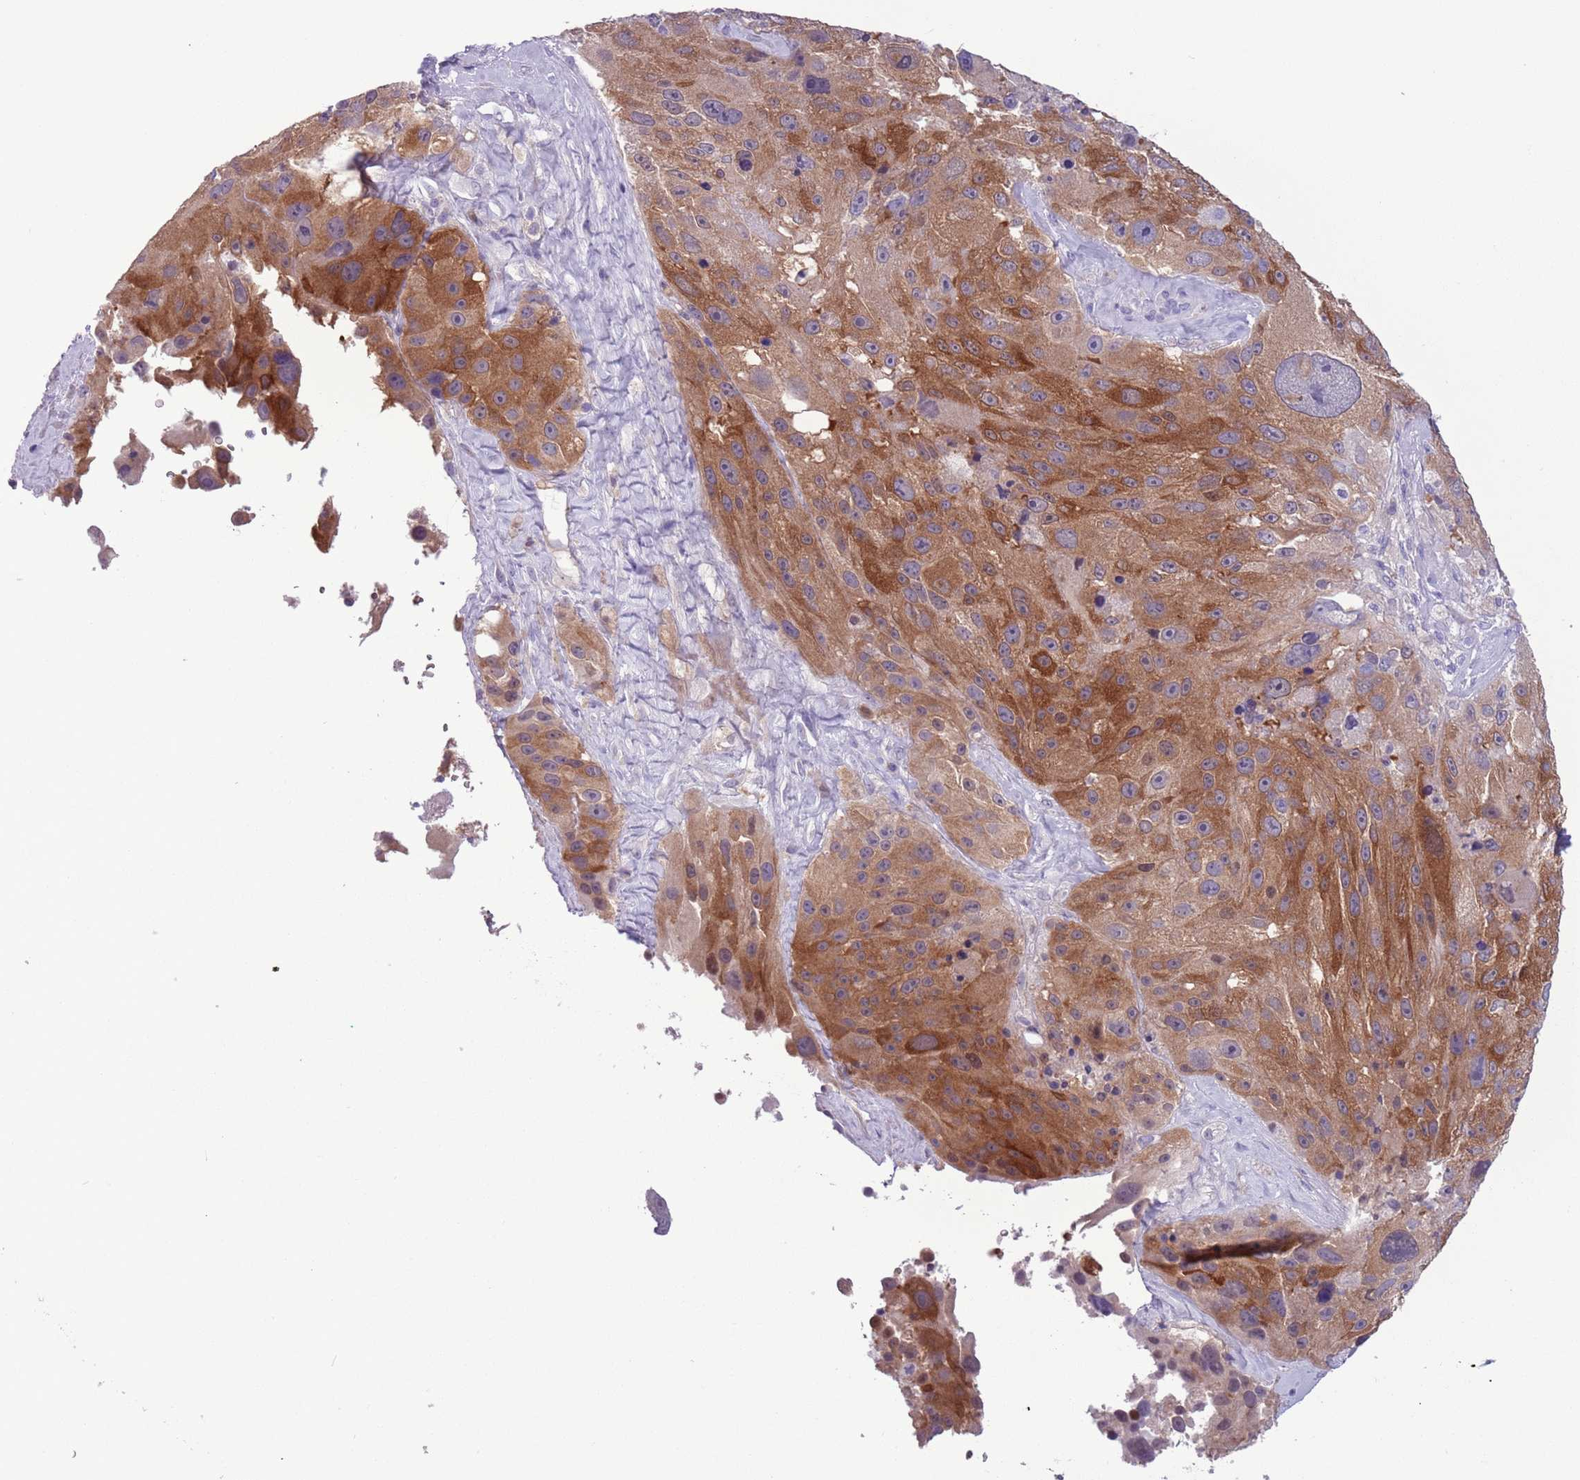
{"staining": {"intensity": "moderate", "quantity": ">75%", "location": "cytoplasmic/membranous"}, "tissue": "melanoma", "cell_type": "Tumor cells", "image_type": "cancer", "snomed": [{"axis": "morphology", "description": "Malignant melanoma, Metastatic site"}, {"axis": "topography", "description": "Lymph node"}], "caption": "Protein staining of melanoma tissue reveals moderate cytoplasmic/membranous positivity in approximately >75% of tumor cells.", "gene": "PFKFB2", "patient": {"sex": "male", "age": 62}}